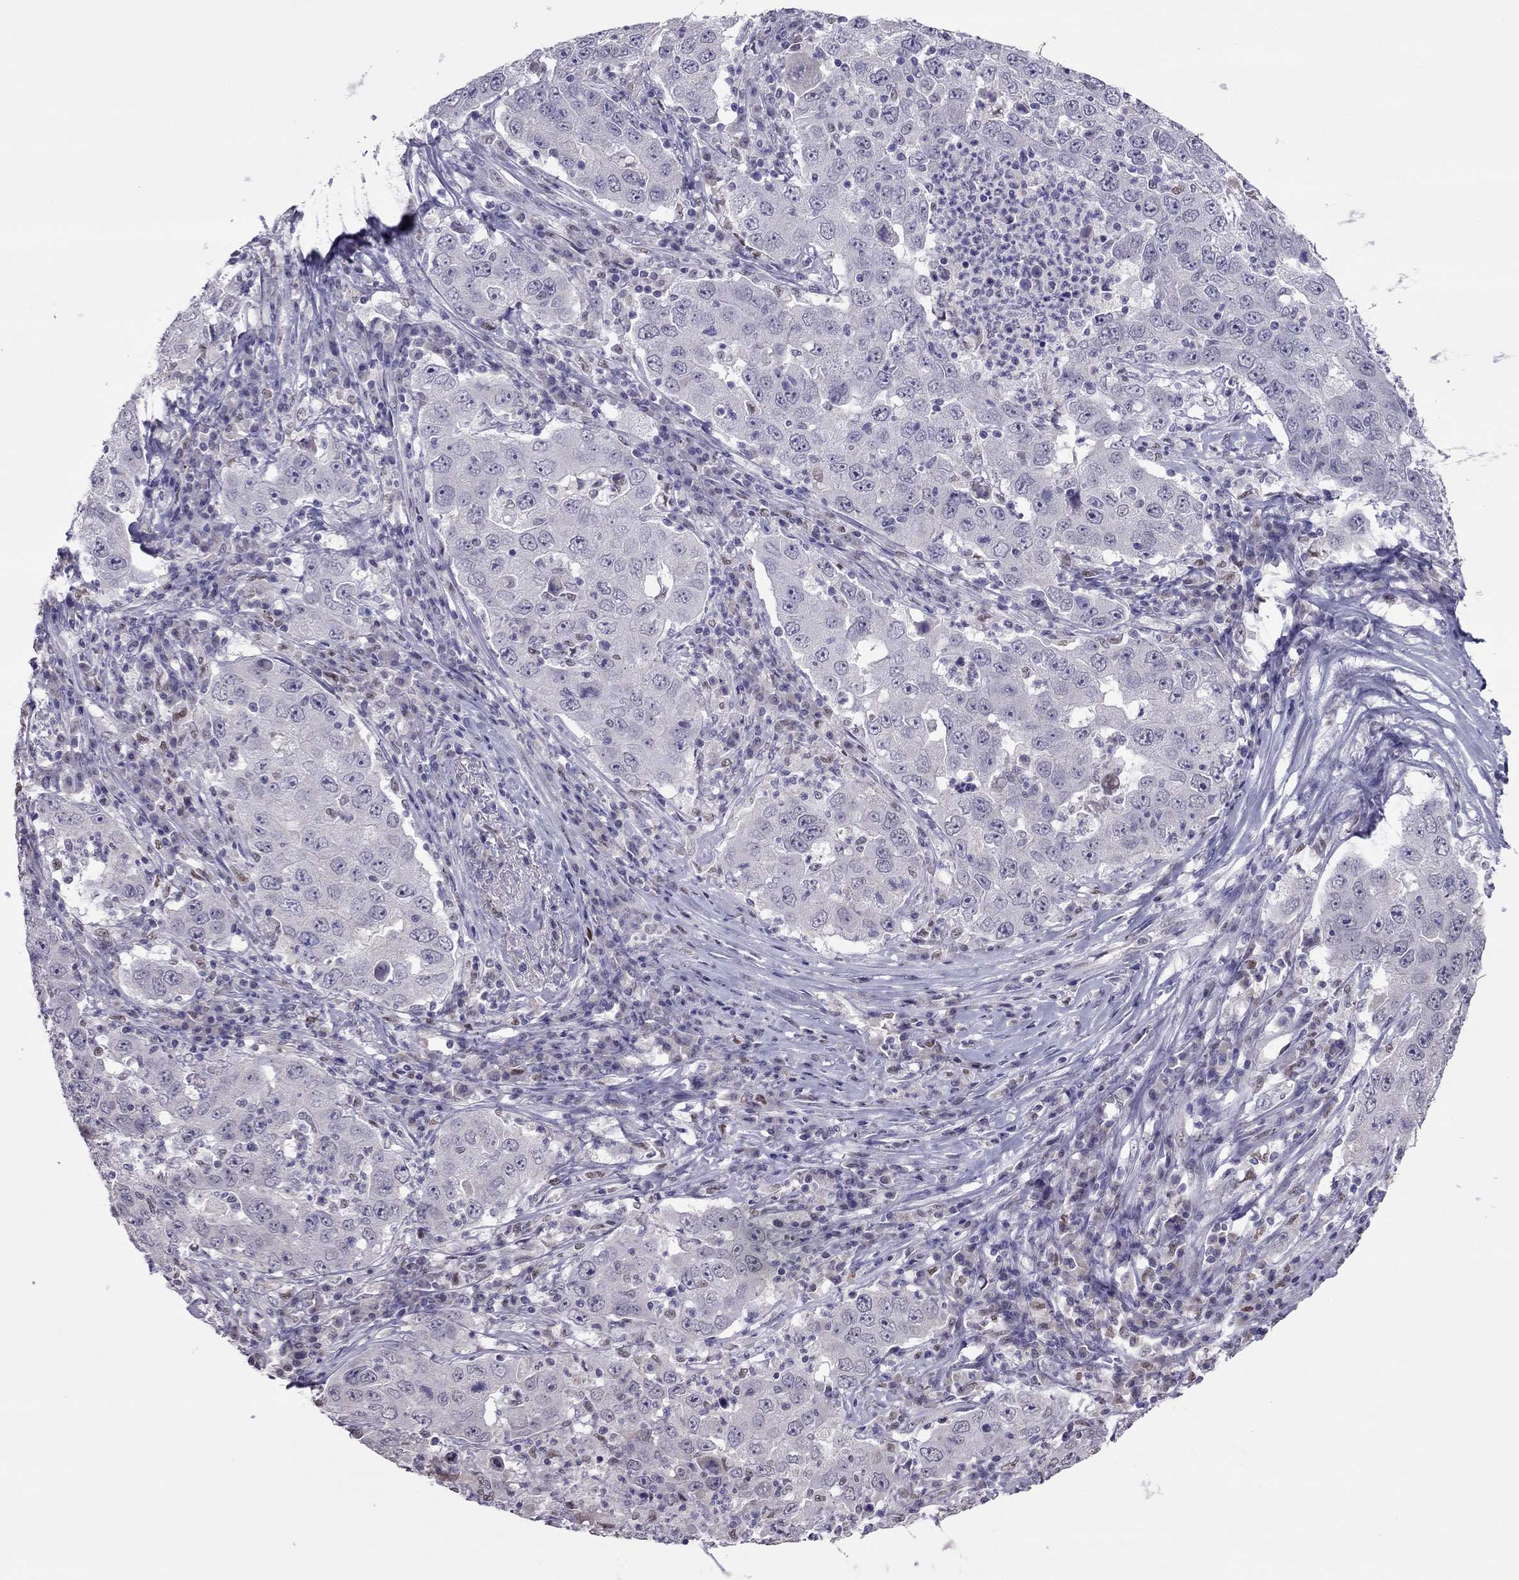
{"staining": {"intensity": "negative", "quantity": "none", "location": "none"}, "tissue": "lung cancer", "cell_type": "Tumor cells", "image_type": "cancer", "snomed": [{"axis": "morphology", "description": "Adenocarcinoma, NOS"}, {"axis": "topography", "description": "Lung"}], "caption": "DAB (3,3'-diaminobenzidine) immunohistochemical staining of lung cancer (adenocarcinoma) exhibits no significant staining in tumor cells. (DAB (3,3'-diaminobenzidine) IHC visualized using brightfield microscopy, high magnification).", "gene": "SPINT3", "patient": {"sex": "male", "age": 73}}